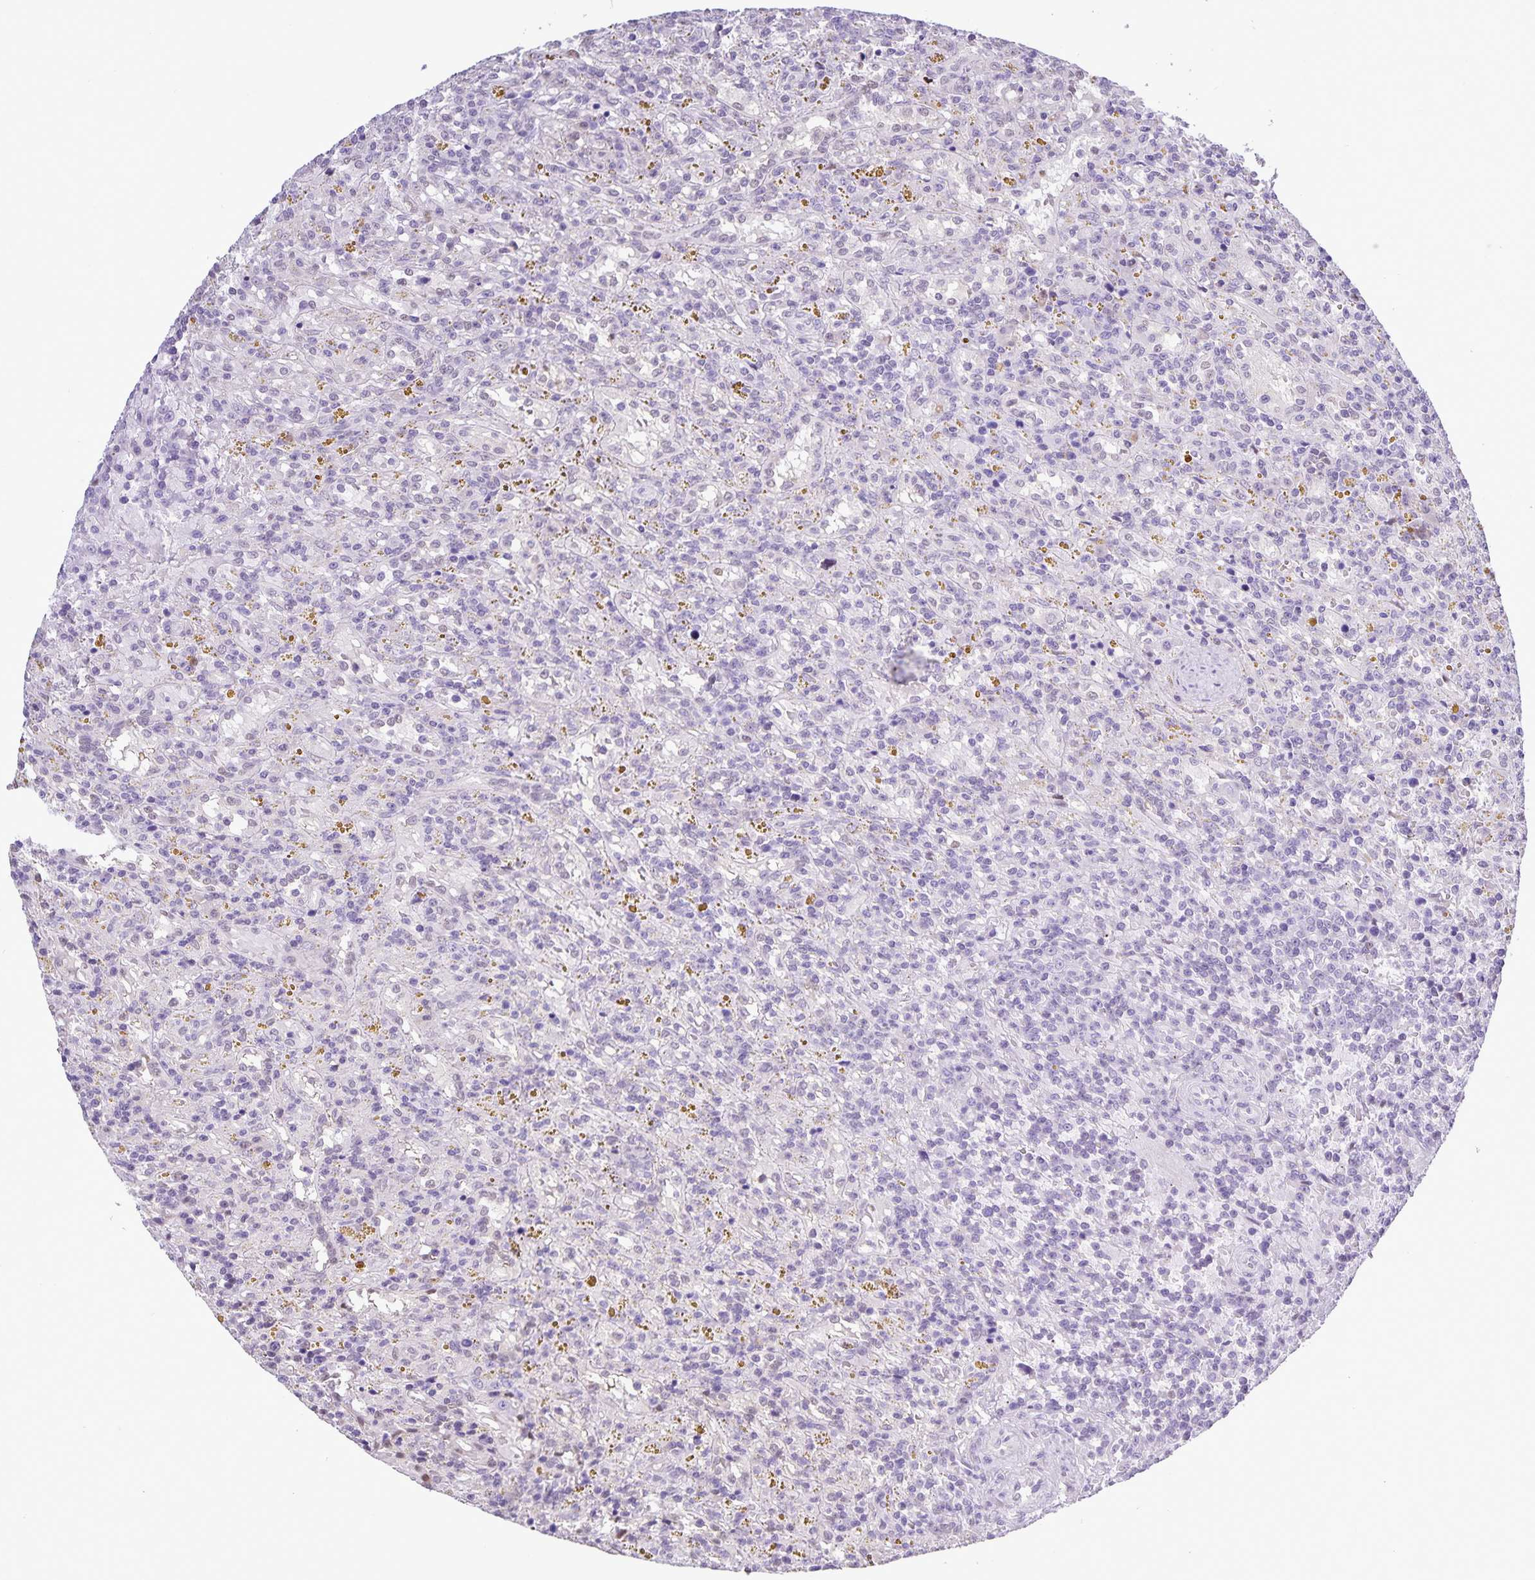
{"staining": {"intensity": "negative", "quantity": "none", "location": "none"}, "tissue": "lymphoma", "cell_type": "Tumor cells", "image_type": "cancer", "snomed": [{"axis": "morphology", "description": "Malignant lymphoma, non-Hodgkin's type, Low grade"}, {"axis": "topography", "description": "Spleen"}], "caption": "DAB (3,3'-diaminobenzidine) immunohistochemical staining of human lymphoma displays no significant positivity in tumor cells.", "gene": "ONECUT2", "patient": {"sex": "female", "age": 65}}